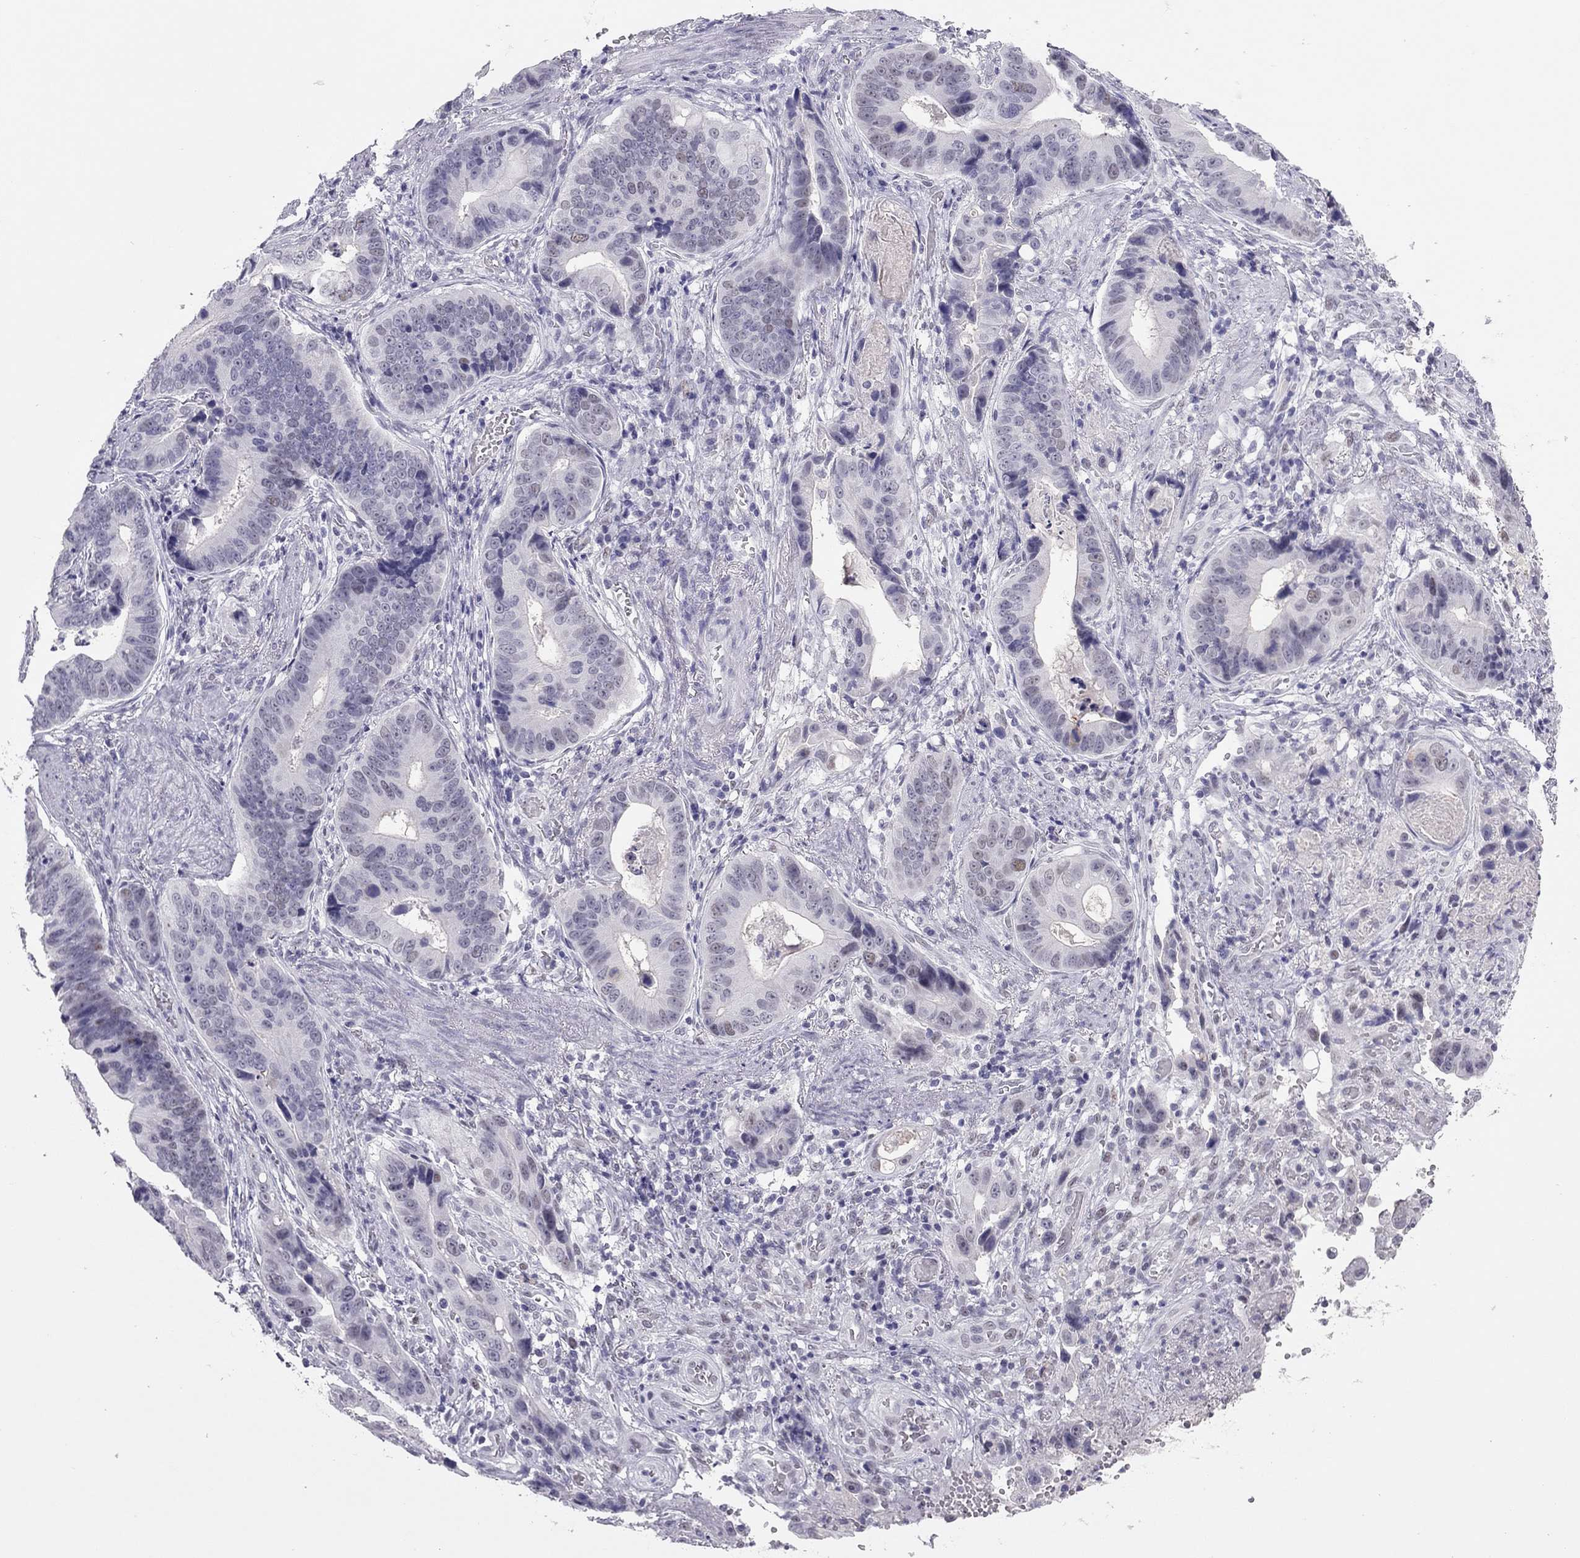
{"staining": {"intensity": "negative", "quantity": "none", "location": "none"}, "tissue": "stomach cancer", "cell_type": "Tumor cells", "image_type": "cancer", "snomed": [{"axis": "morphology", "description": "Adenocarcinoma, NOS"}, {"axis": "topography", "description": "Stomach"}], "caption": "High magnification brightfield microscopy of stomach cancer stained with DAB (brown) and counterstained with hematoxylin (blue): tumor cells show no significant expression. (DAB immunohistochemistry, high magnification).", "gene": "PHOX2A", "patient": {"sex": "male", "age": 84}}